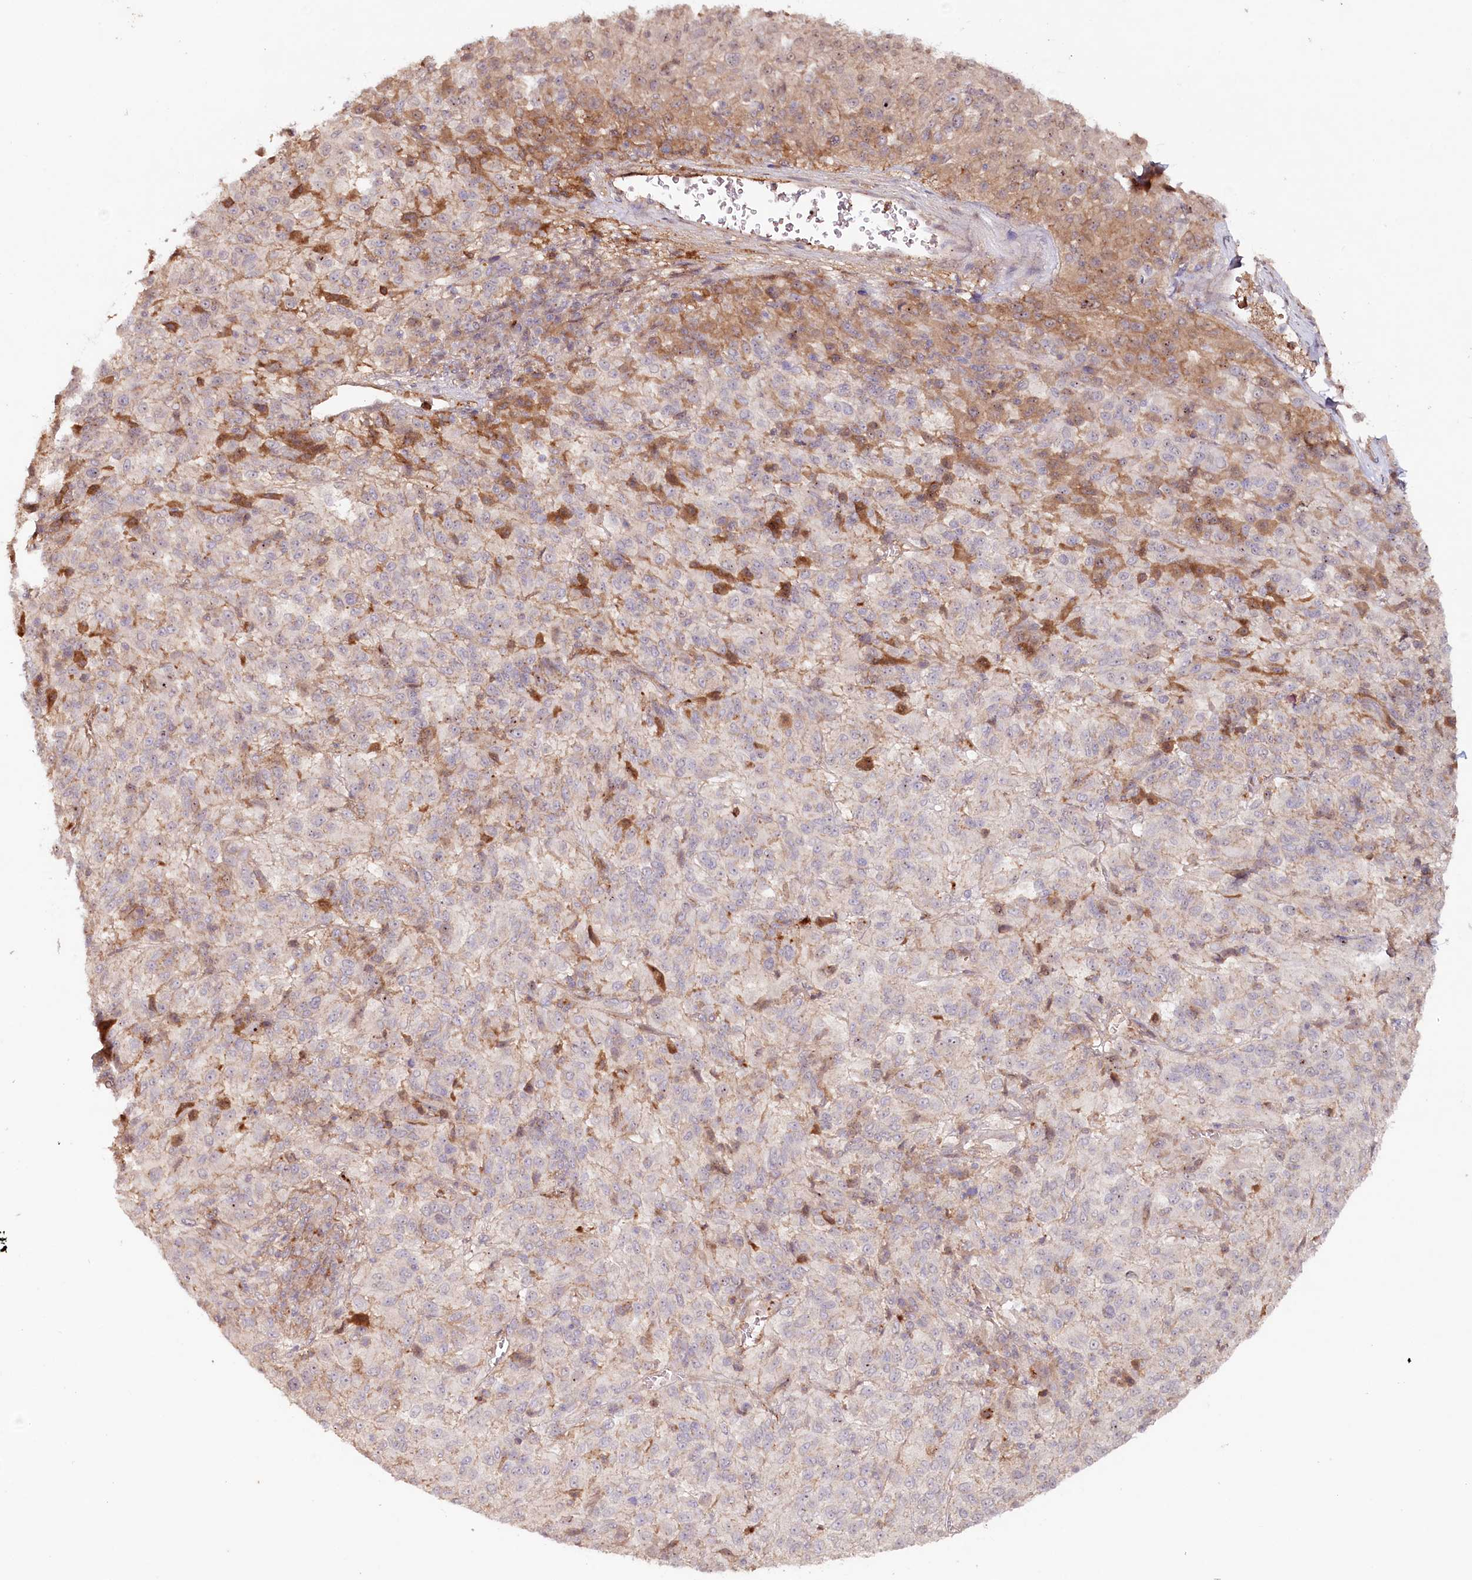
{"staining": {"intensity": "moderate", "quantity": "<25%", "location": "nuclear"}, "tissue": "melanoma", "cell_type": "Tumor cells", "image_type": "cancer", "snomed": [{"axis": "morphology", "description": "Malignant melanoma, Metastatic site"}, {"axis": "topography", "description": "Lung"}], "caption": "This photomicrograph shows immunohistochemistry staining of human melanoma, with low moderate nuclear positivity in approximately <25% of tumor cells.", "gene": "PSAPL1", "patient": {"sex": "male", "age": 64}}